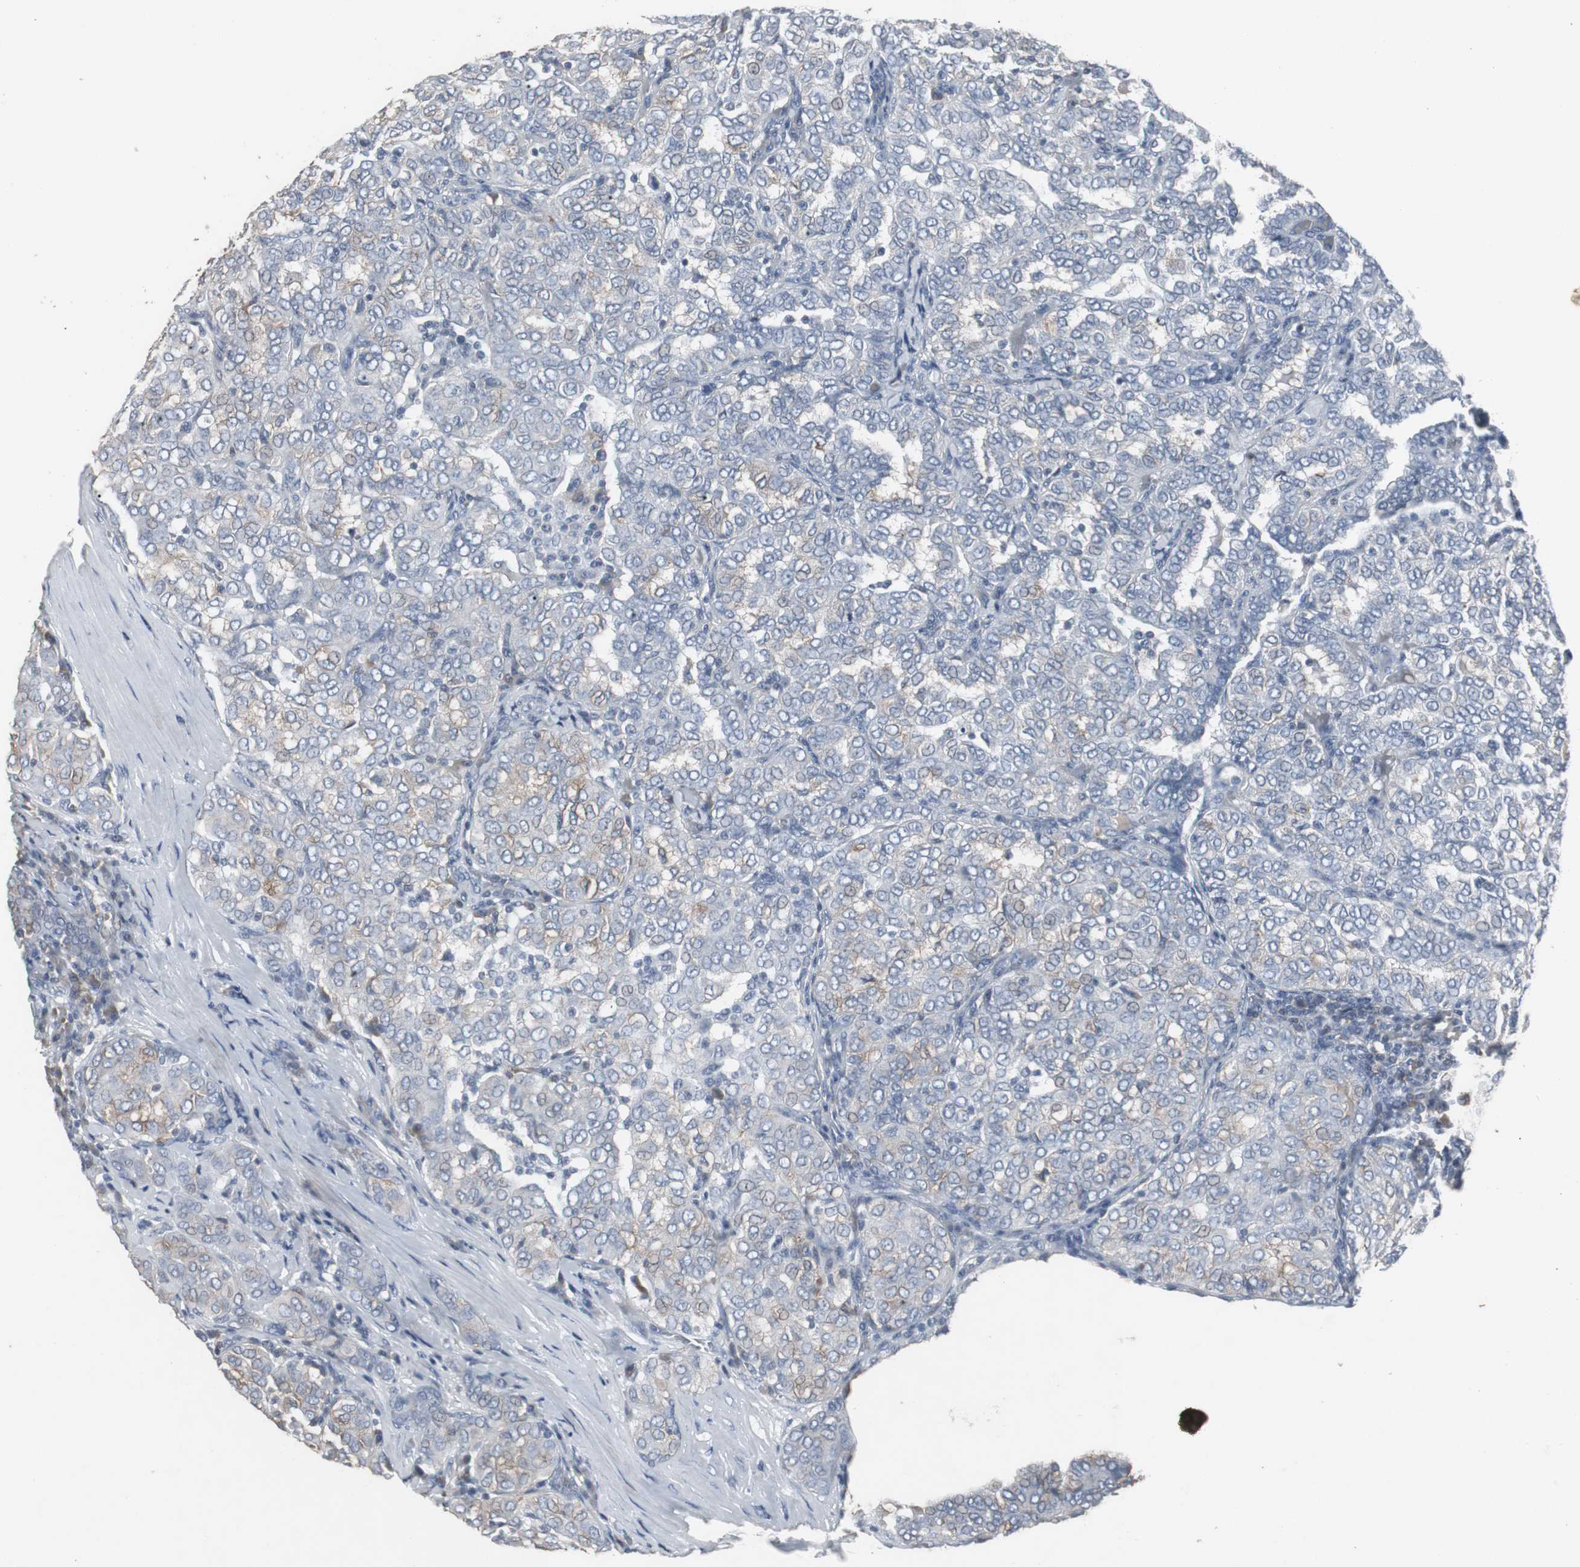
{"staining": {"intensity": "weak", "quantity": "<25%", "location": "cytoplasmic/membranous"}, "tissue": "thyroid cancer", "cell_type": "Tumor cells", "image_type": "cancer", "snomed": [{"axis": "morphology", "description": "Papillary adenocarcinoma, NOS"}, {"axis": "topography", "description": "Thyroid gland"}], "caption": "Micrograph shows no protein staining in tumor cells of papillary adenocarcinoma (thyroid) tissue. The staining is performed using DAB (3,3'-diaminobenzidine) brown chromogen with nuclei counter-stained in using hematoxylin.", "gene": "ACAA1", "patient": {"sex": "female", "age": 30}}